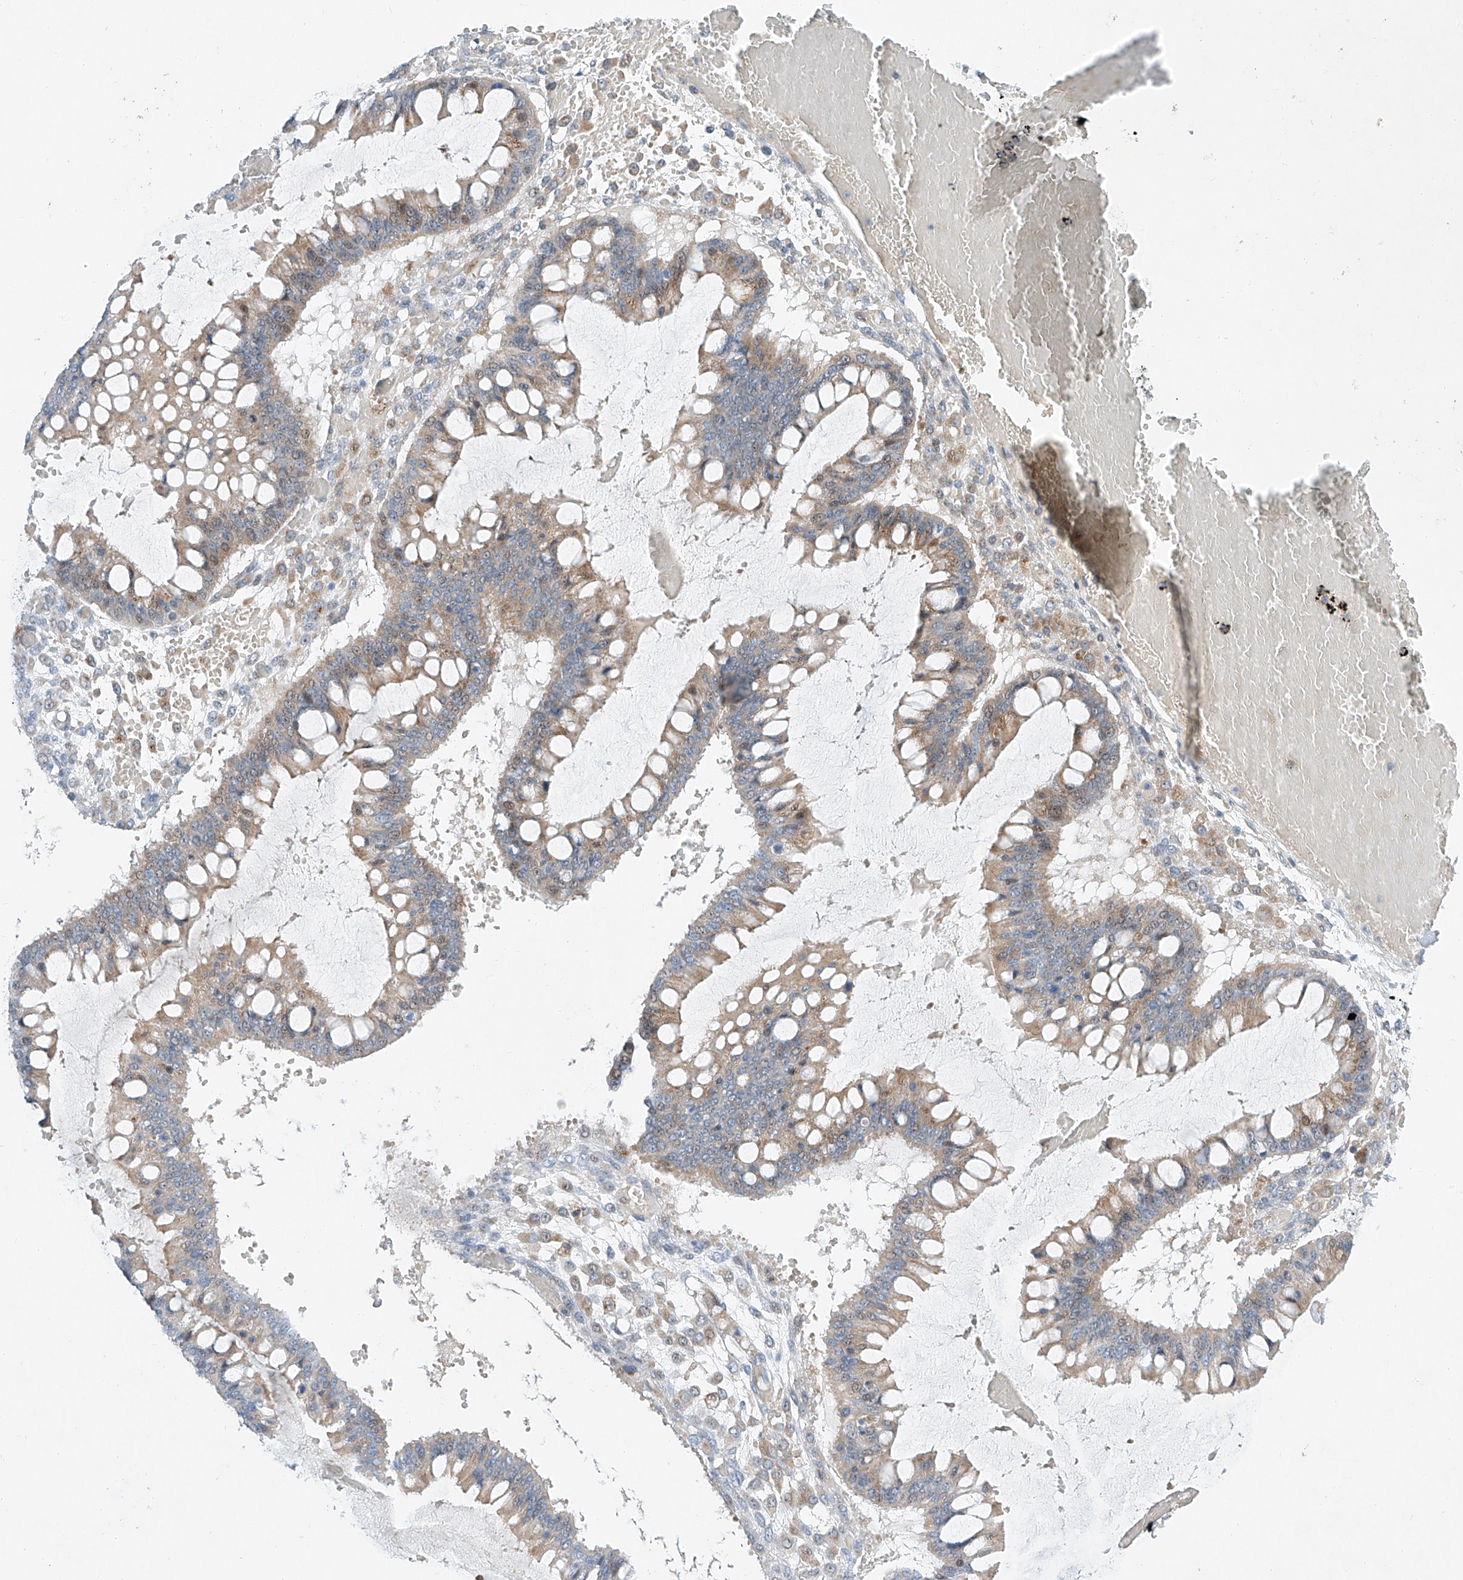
{"staining": {"intensity": "weak", "quantity": "25%-75%", "location": "cytoplasmic/membranous"}, "tissue": "ovarian cancer", "cell_type": "Tumor cells", "image_type": "cancer", "snomed": [{"axis": "morphology", "description": "Cystadenocarcinoma, mucinous, NOS"}, {"axis": "topography", "description": "Ovary"}], "caption": "Immunohistochemical staining of ovarian cancer (mucinous cystadenocarcinoma) displays low levels of weak cytoplasmic/membranous protein positivity in approximately 25%-75% of tumor cells. (IHC, brightfield microscopy, high magnification).", "gene": "CLDND1", "patient": {"sex": "female", "age": 73}}